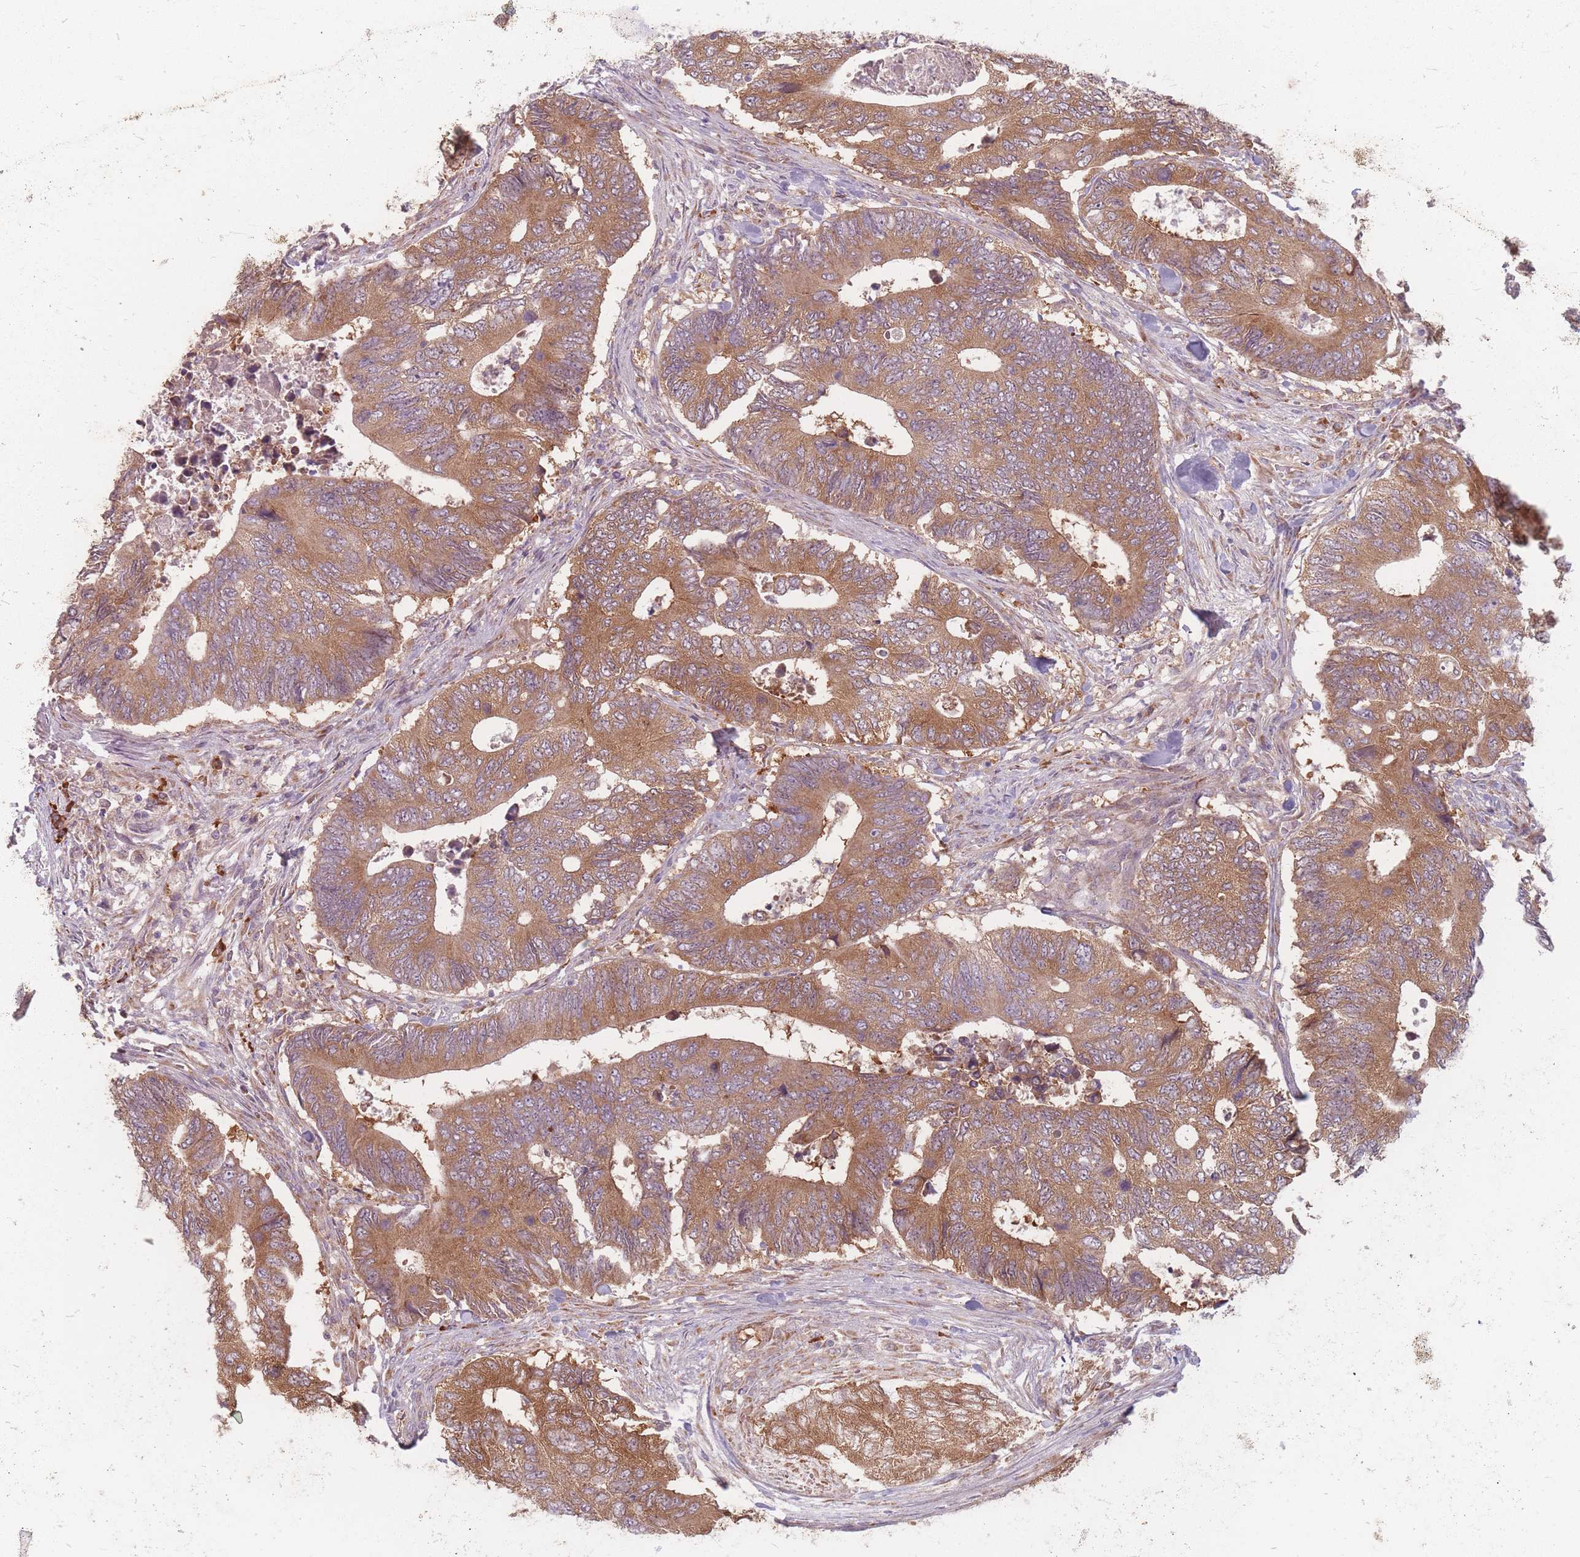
{"staining": {"intensity": "moderate", "quantity": ">75%", "location": "cytoplasmic/membranous"}, "tissue": "colorectal cancer", "cell_type": "Tumor cells", "image_type": "cancer", "snomed": [{"axis": "morphology", "description": "Adenocarcinoma, NOS"}, {"axis": "topography", "description": "Colon"}], "caption": "The image reveals immunohistochemical staining of colorectal cancer. There is moderate cytoplasmic/membranous positivity is seen in about >75% of tumor cells.", "gene": "SMIM14", "patient": {"sex": "male", "age": 87}}